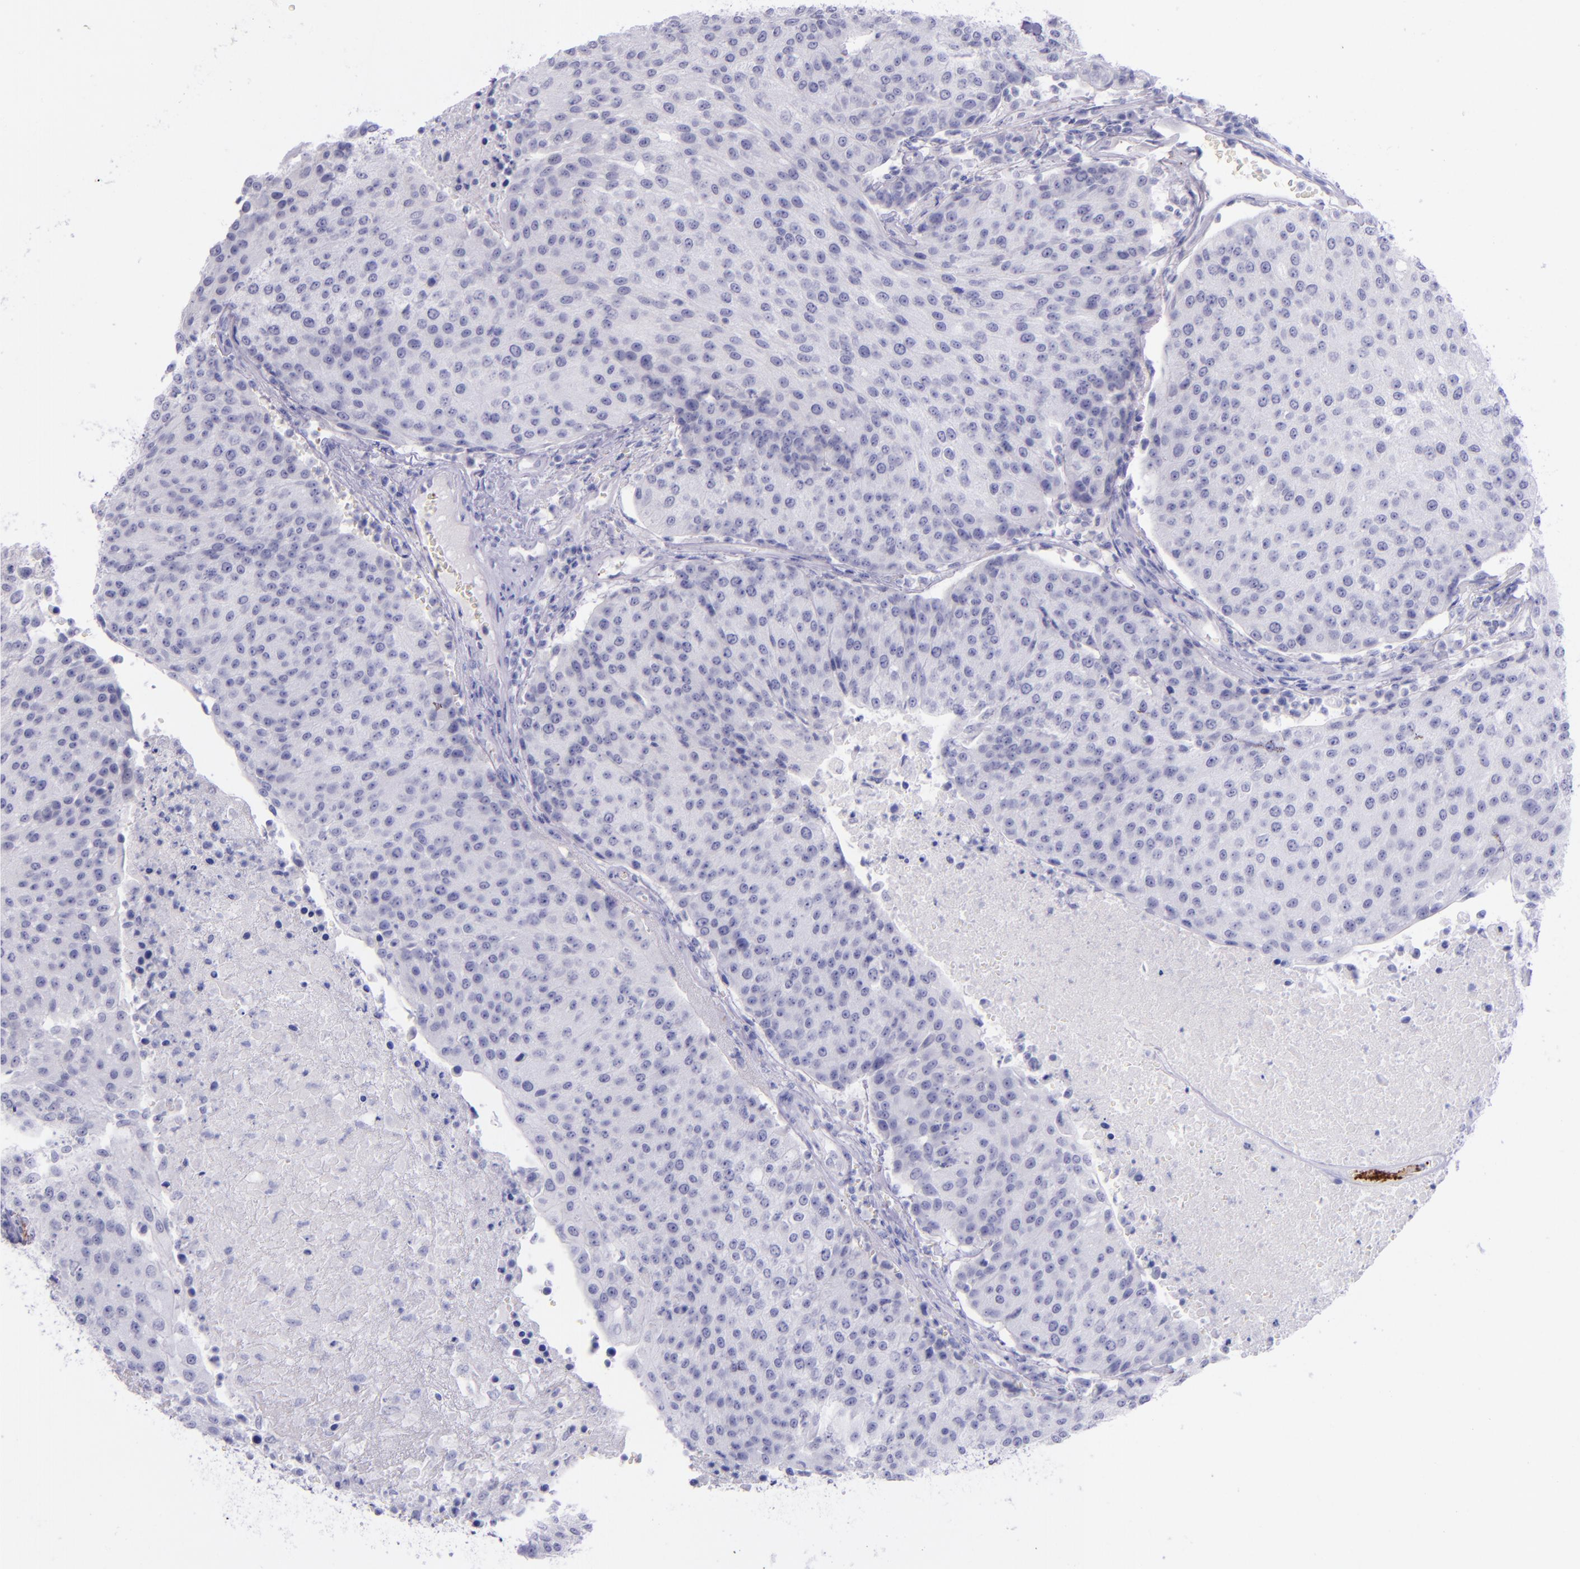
{"staining": {"intensity": "negative", "quantity": "none", "location": "none"}, "tissue": "urothelial cancer", "cell_type": "Tumor cells", "image_type": "cancer", "snomed": [{"axis": "morphology", "description": "Urothelial carcinoma, High grade"}, {"axis": "topography", "description": "Urinary bladder"}], "caption": "A histopathology image of urothelial carcinoma (high-grade) stained for a protein reveals no brown staining in tumor cells.", "gene": "SELE", "patient": {"sex": "female", "age": 85}}